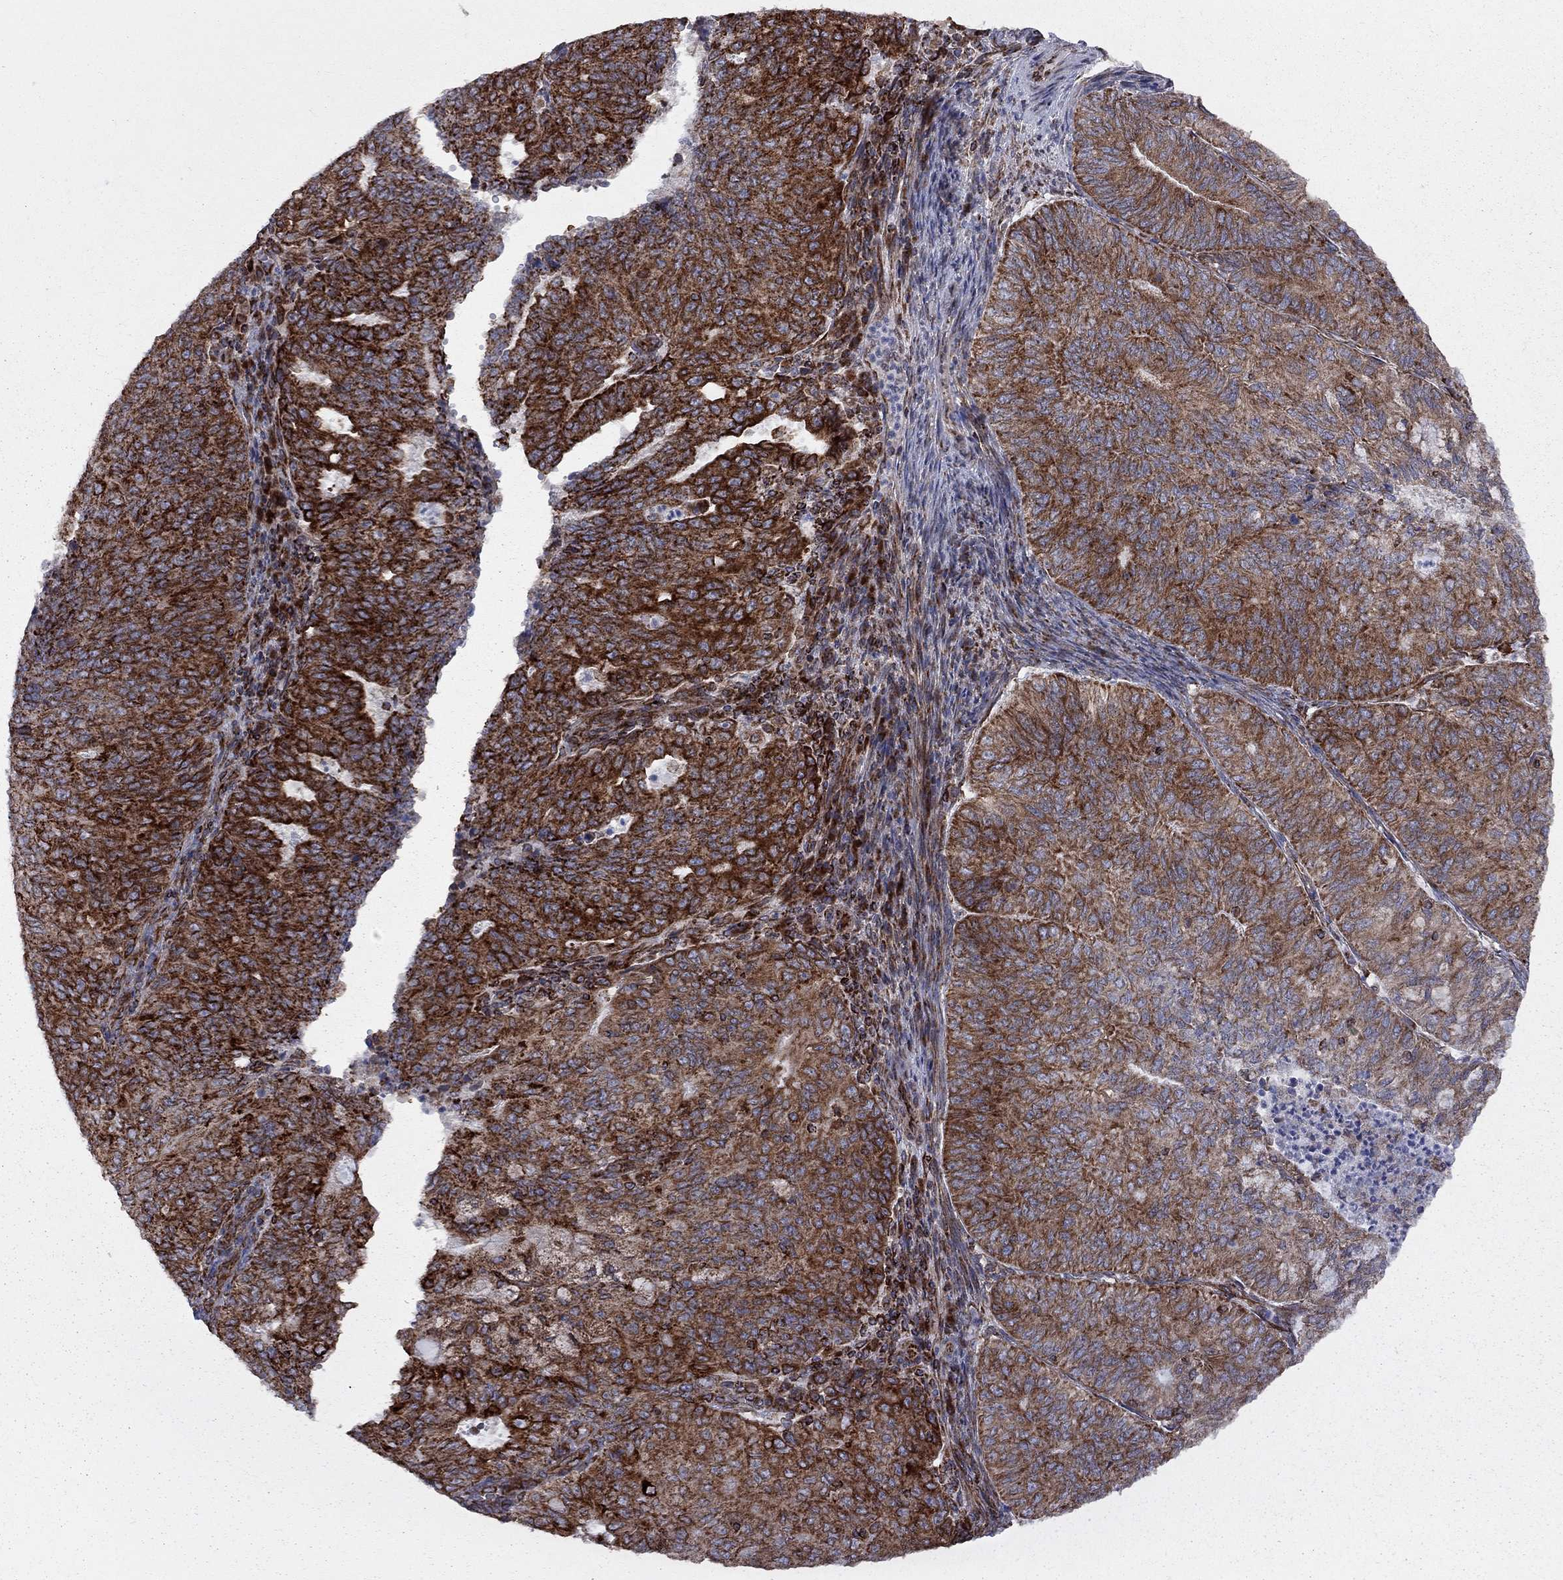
{"staining": {"intensity": "strong", "quantity": ">75%", "location": "cytoplasmic/membranous"}, "tissue": "endometrial cancer", "cell_type": "Tumor cells", "image_type": "cancer", "snomed": [{"axis": "morphology", "description": "Adenocarcinoma, NOS"}, {"axis": "topography", "description": "Endometrium"}], "caption": "Endometrial cancer (adenocarcinoma) was stained to show a protein in brown. There is high levels of strong cytoplasmic/membranous positivity in approximately >75% of tumor cells.", "gene": "CLPTM1", "patient": {"sex": "female", "age": 82}}